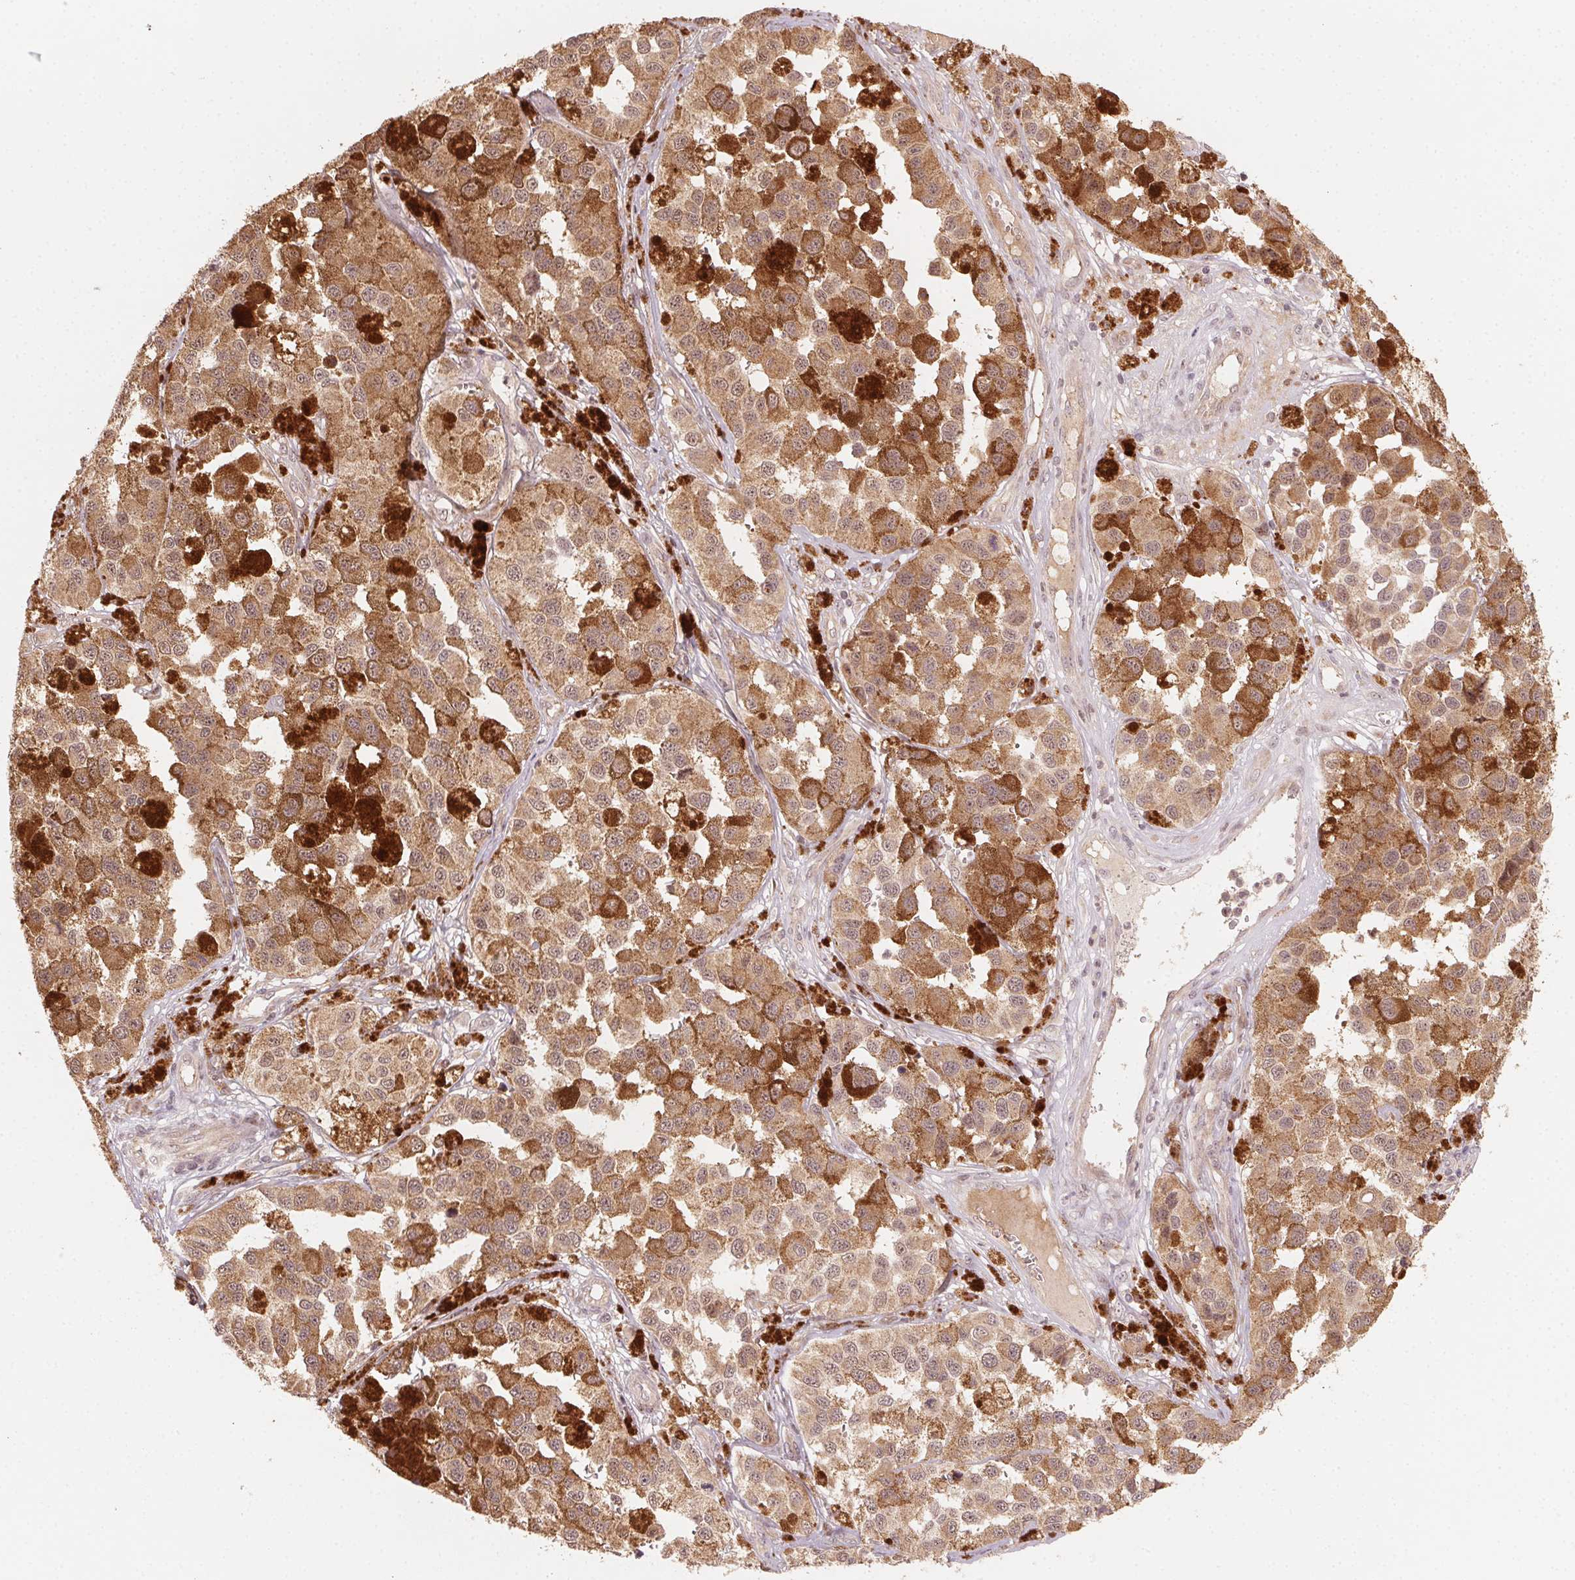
{"staining": {"intensity": "moderate", "quantity": ">75%", "location": "cytoplasmic/membranous,nuclear"}, "tissue": "melanoma", "cell_type": "Tumor cells", "image_type": "cancer", "snomed": [{"axis": "morphology", "description": "Malignant melanoma, NOS"}, {"axis": "topography", "description": "Skin"}], "caption": "The micrograph demonstrates staining of malignant melanoma, revealing moderate cytoplasmic/membranous and nuclear protein expression (brown color) within tumor cells.", "gene": "WBP2", "patient": {"sex": "female", "age": 58}}